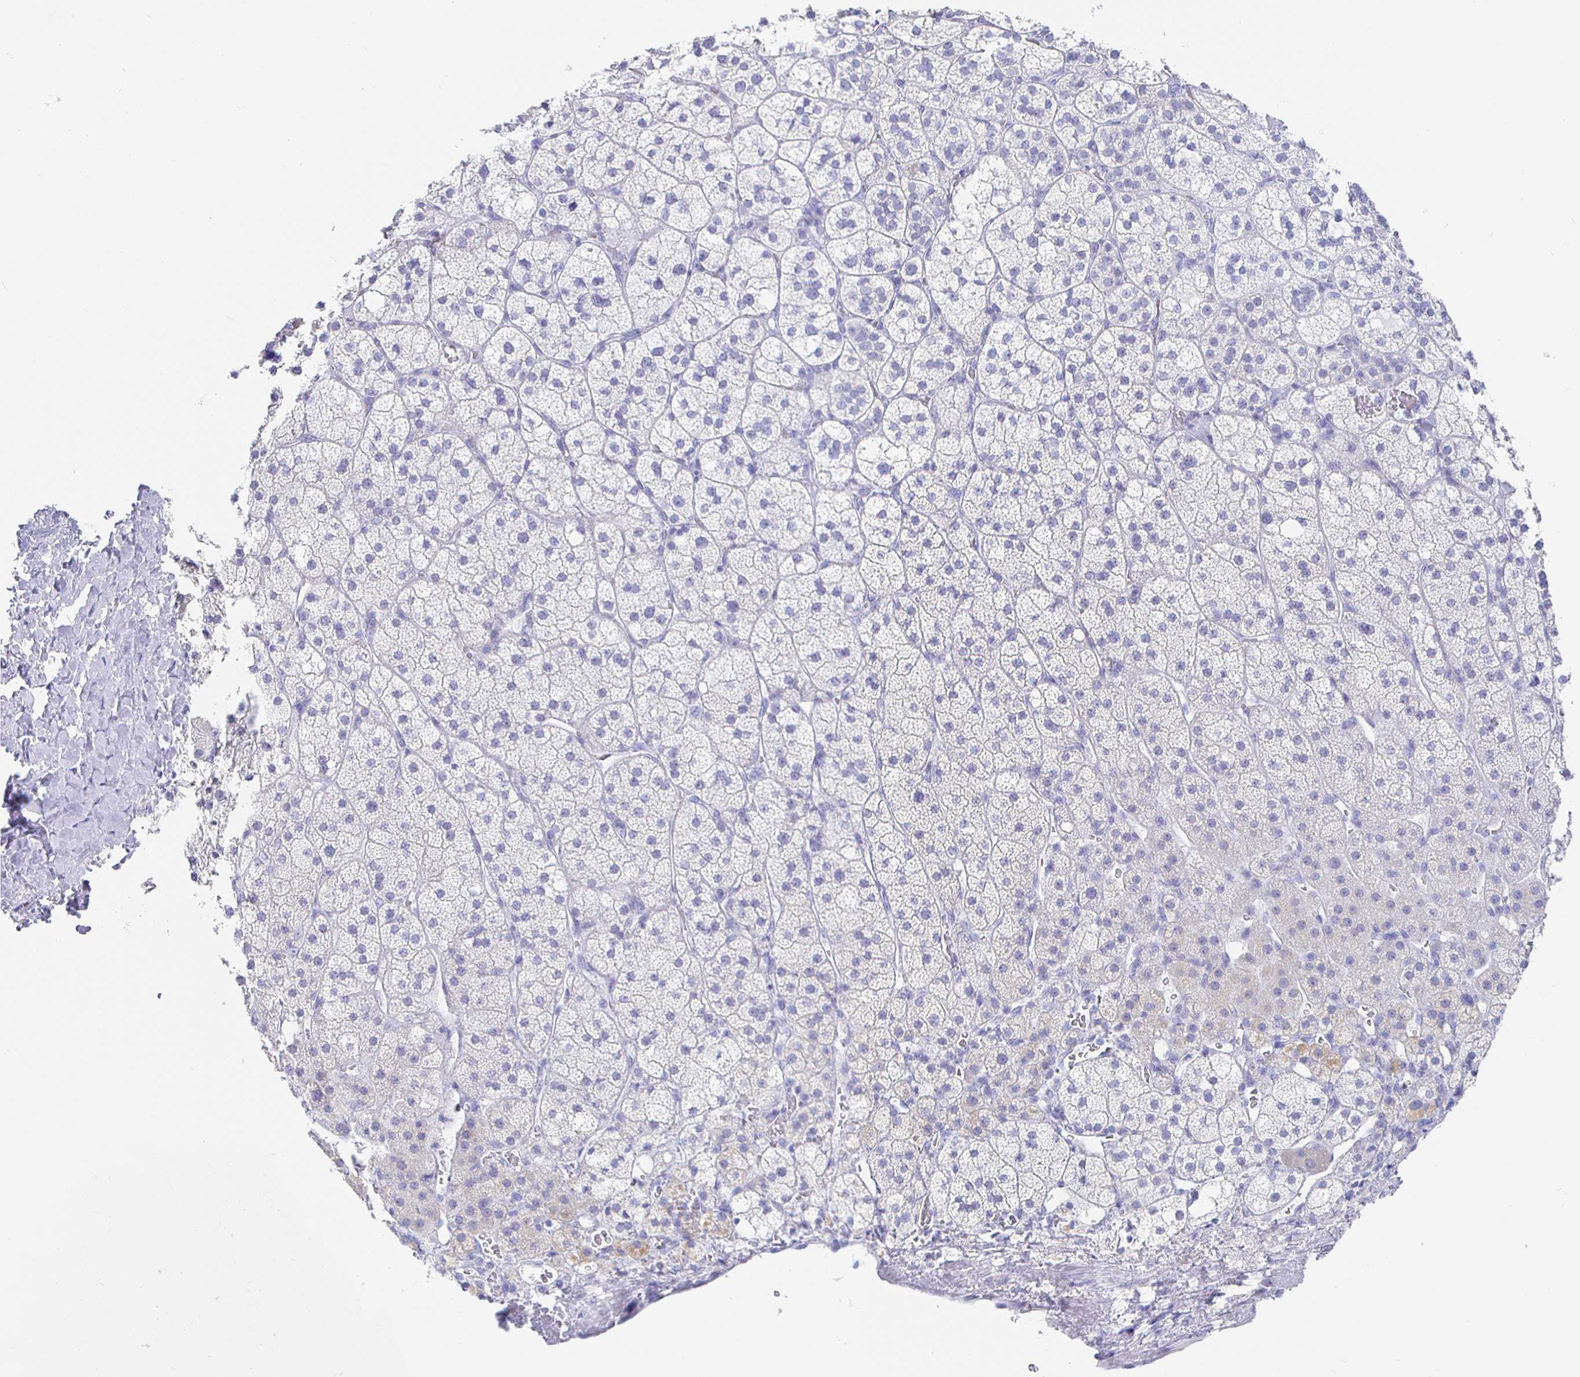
{"staining": {"intensity": "negative", "quantity": "none", "location": "none"}, "tissue": "adrenal gland", "cell_type": "Glandular cells", "image_type": "normal", "snomed": [{"axis": "morphology", "description": "Normal tissue, NOS"}, {"axis": "topography", "description": "Adrenal gland"}], "caption": "Immunohistochemistry (IHC) image of unremarkable adrenal gland: adrenal gland stained with DAB reveals no significant protein staining in glandular cells.", "gene": "CLCA1", "patient": {"sex": "male", "age": 53}}